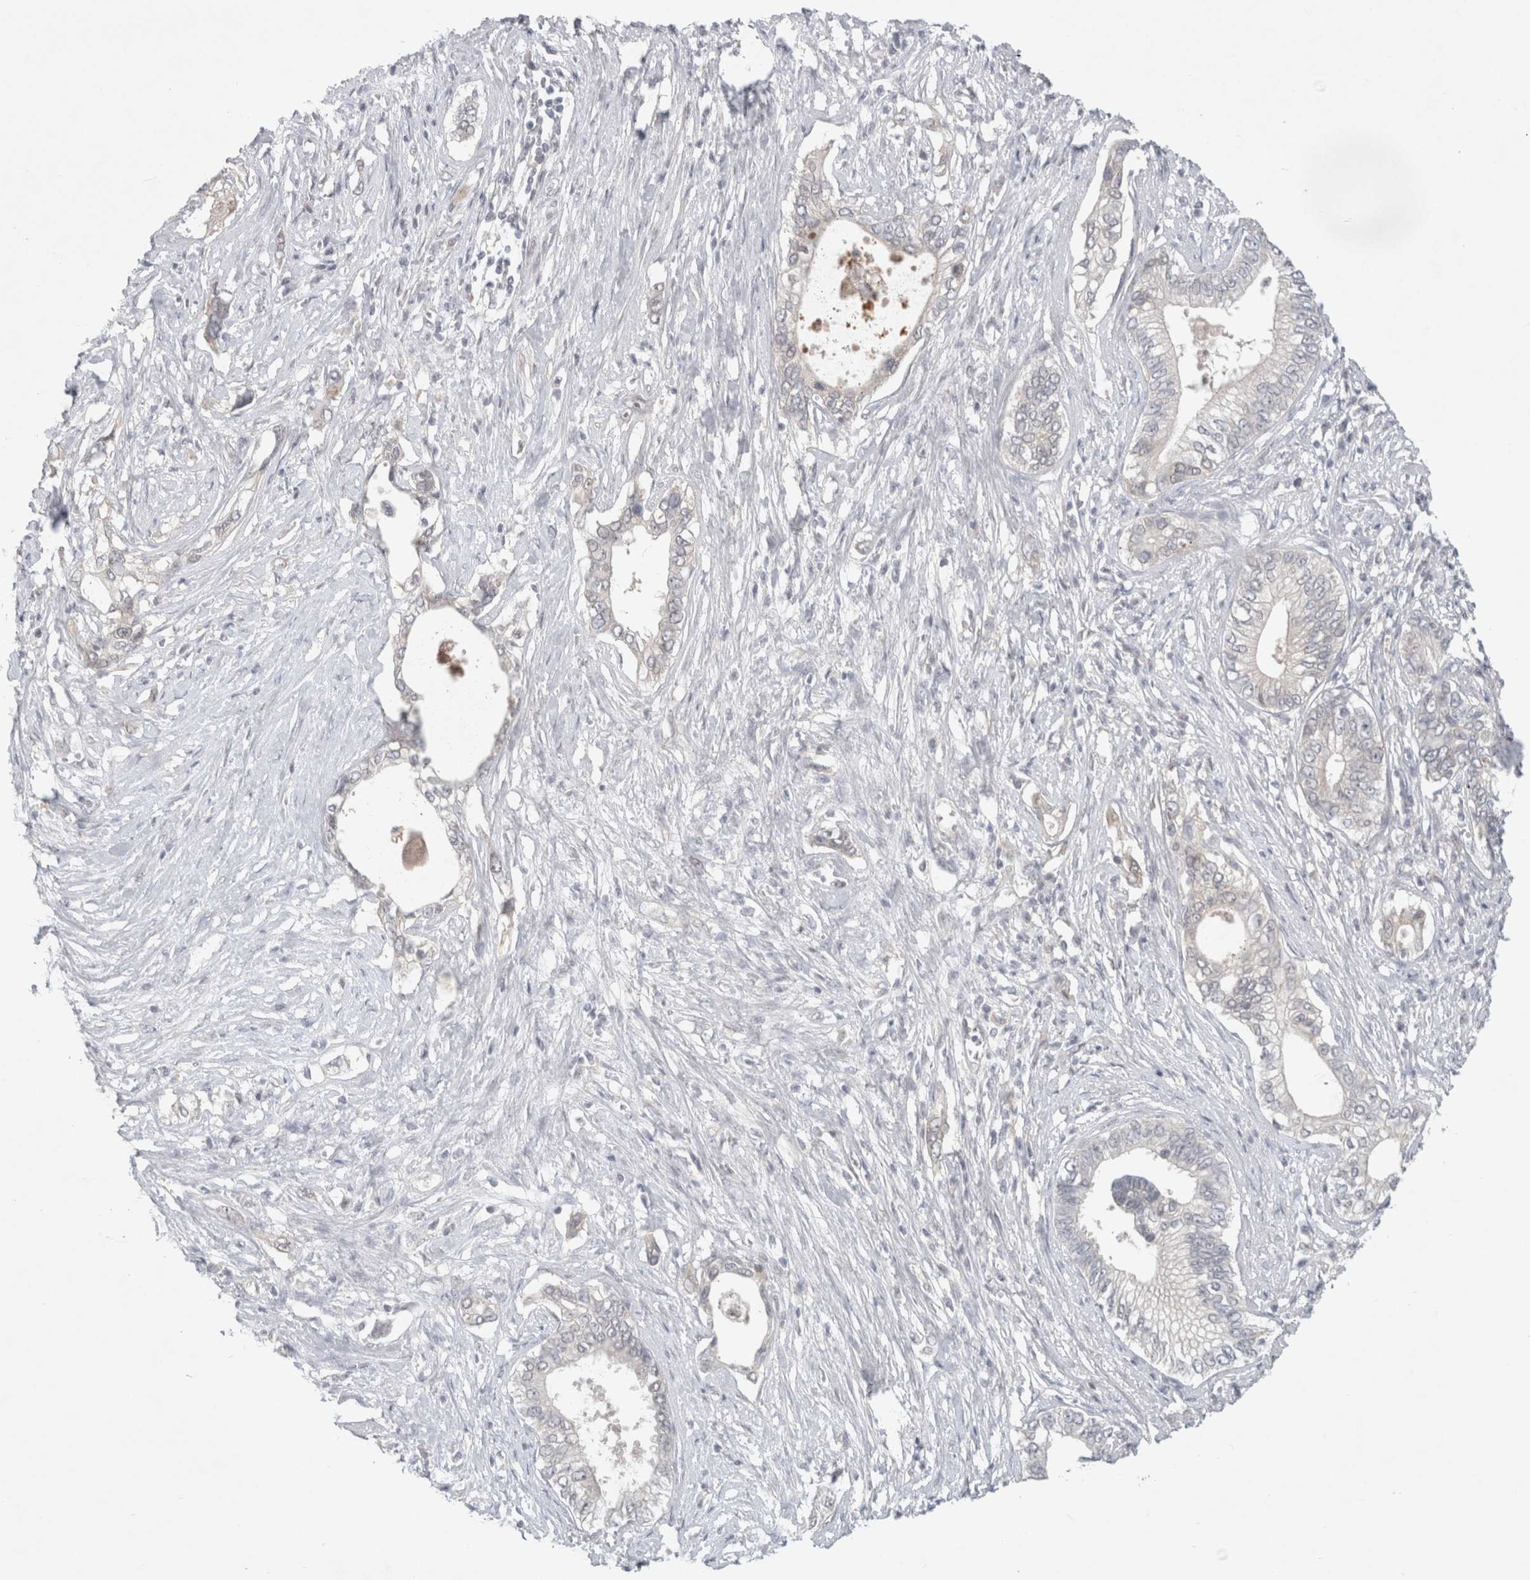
{"staining": {"intensity": "negative", "quantity": "none", "location": "none"}, "tissue": "pancreatic cancer", "cell_type": "Tumor cells", "image_type": "cancer", "snomed": [{"axis": "morphology", "description": "Normal tissue, NOS"}, {"axis": "morphology", "description": "Adenocarcinoma, NOS"}, {"axis": "topography", "description": "Pancreas"}, {"axis": "topography", "description": "Peripheral nerve tissue"}], "caption": "Tumor cells are negative for brown protein staining in pancreatic cancer (adenocarcinoma). (DAB (3,3'-diaminobenzidine) immunohistochemistry (IHC) visualized using brightfield microscopy, high magnification).", "gene": "RASAL2", "patient": {"sex": "male", "age": 59}}